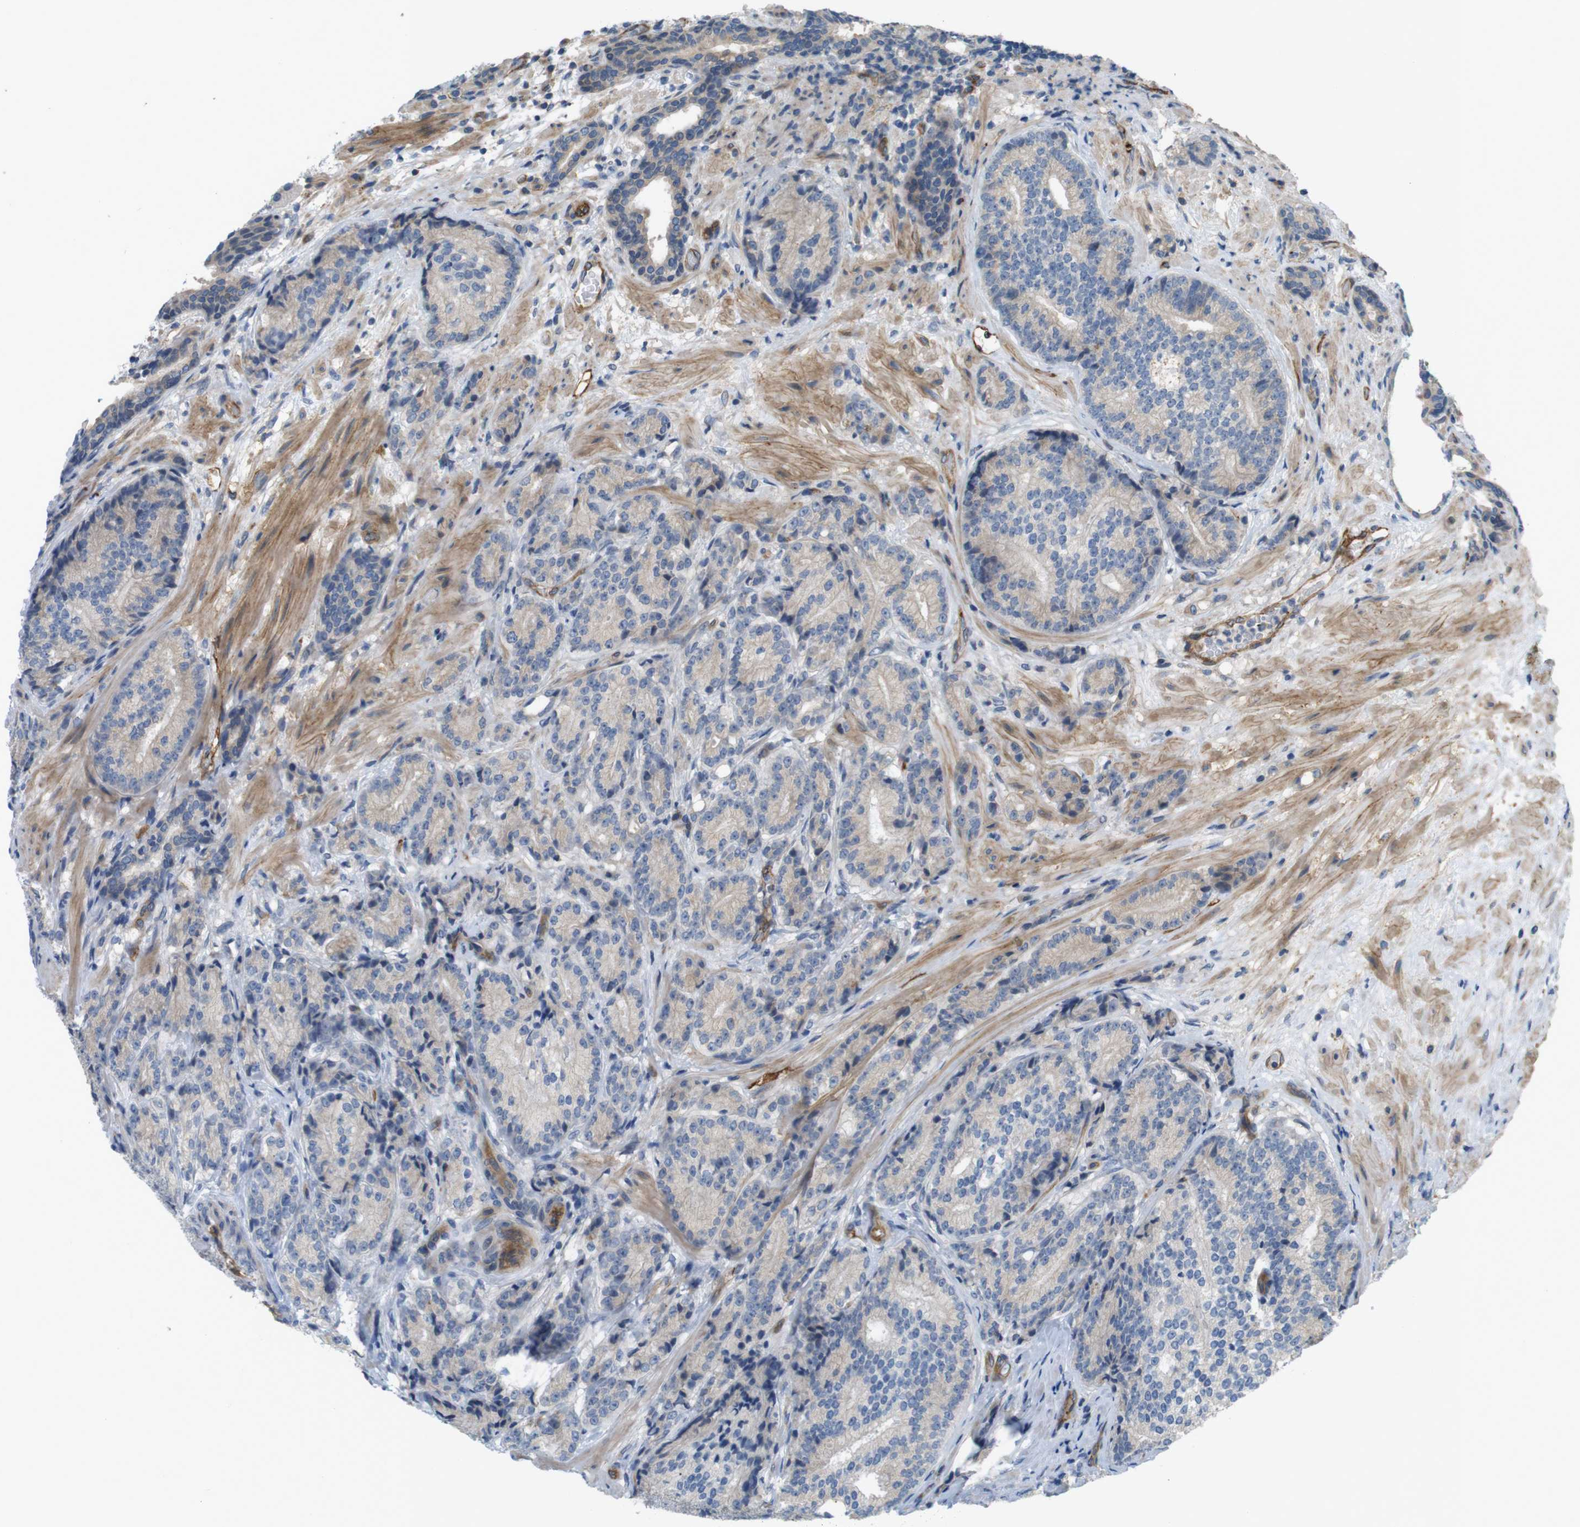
{"staining": {"intensity": "weak", "quantity": ">75%", "location": "cytoplasmic/membranous"}, "tissue": "prostate cancer", "cell_type": "Tumor cells", "image_type": "cancer", "snomed": [{"axis": "morphology", "description": "Adenocarcinoma, High grade"}, {"axis": "topography", "description": "Prostate"}], "caption": "The histopathology image displays immunohistochemical staining of prostate adenocarcinoma (high-grade). There is weak cytoplasmic/membranous staining is identified in approximately >75% of tumor cells. (DAB (3,3'-diaminobenzidine) = brown stain, brightfield microscopy at high magnification).", "gene": "BVES", "patient": {"sex": "male", "age": 61}}